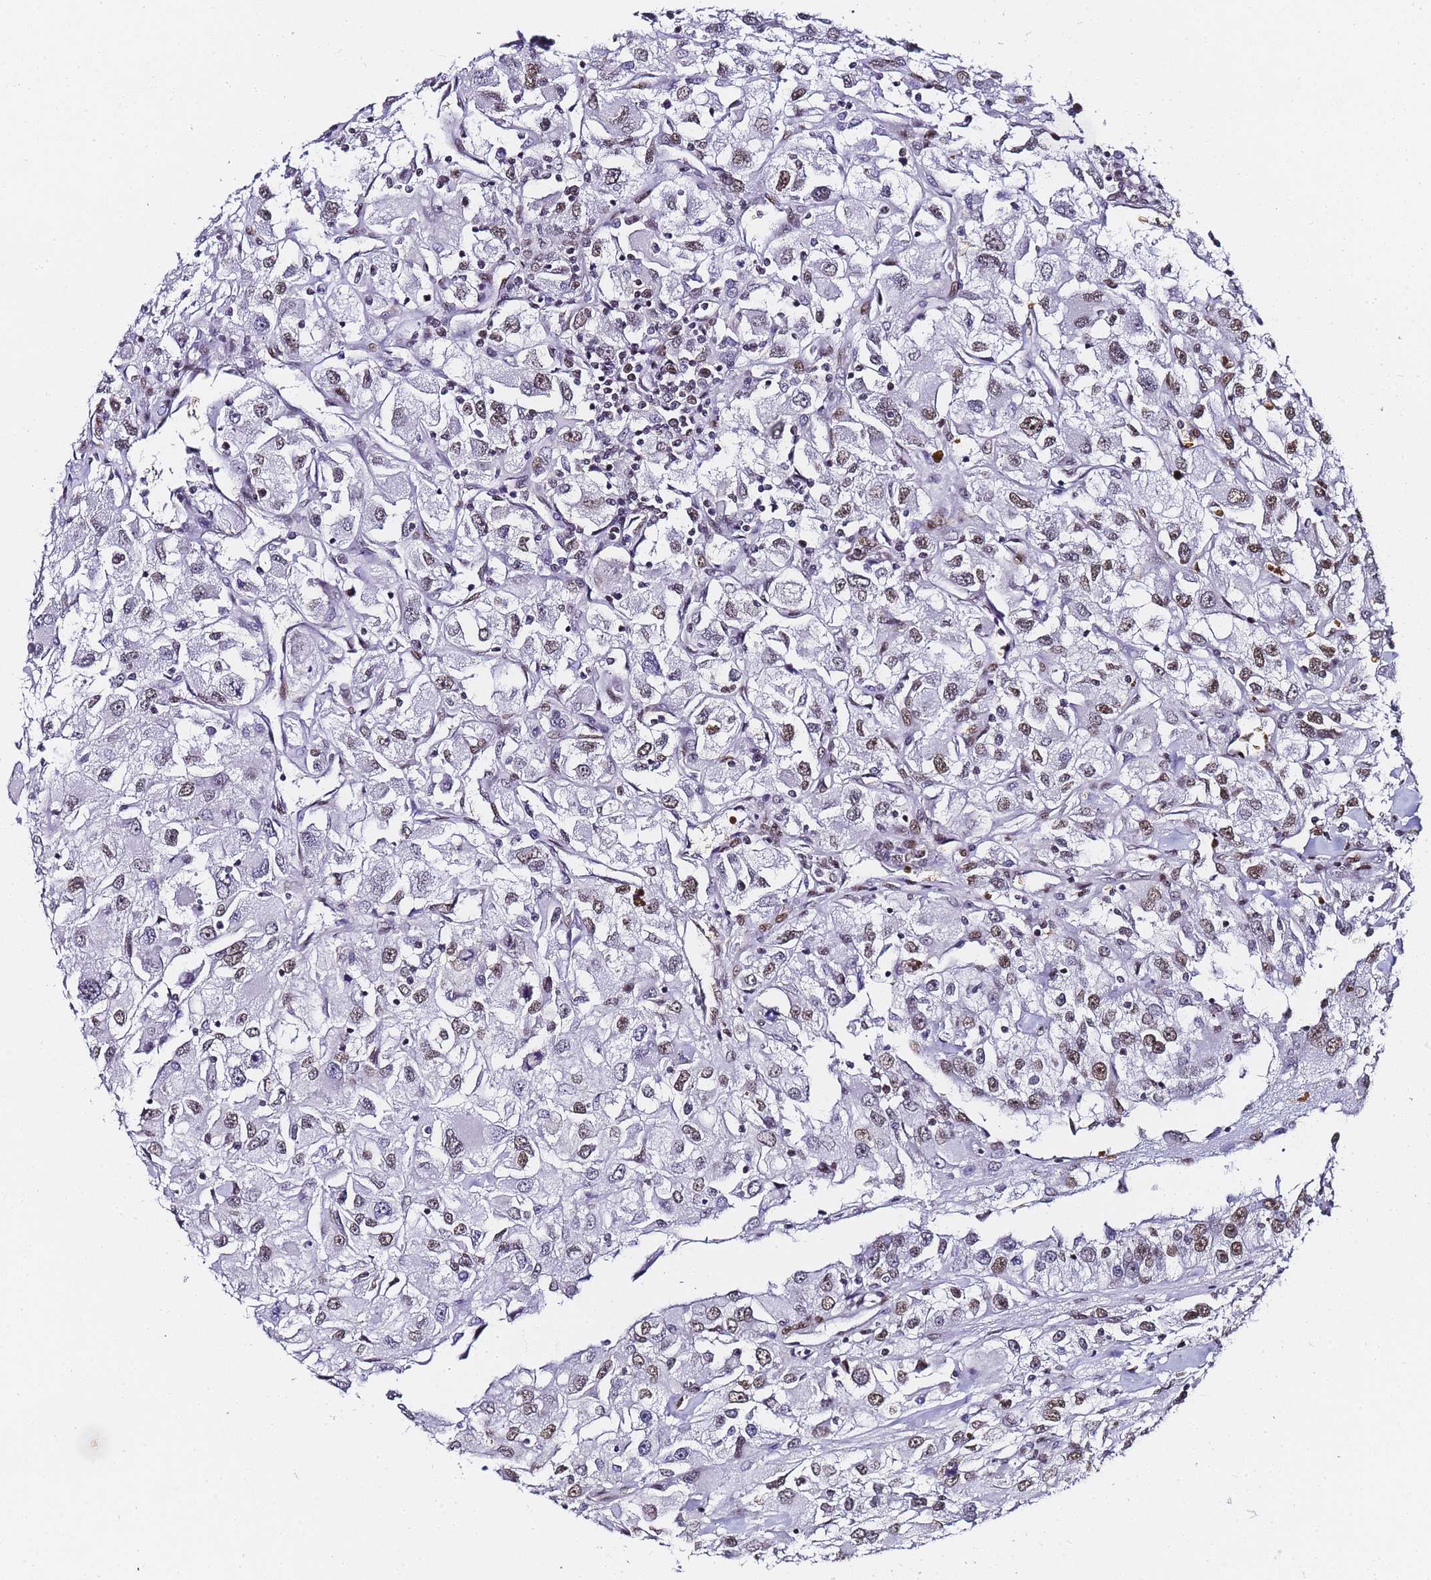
{"staining": {"intensity": "weak", "quantity": "25%-75%", "location": "nuclear"}, "tissue": "renal cancer", "cell_type": "Tumor cells", "image_type": "cancer", "snomed": [{"axis": "morphology", "description": "Adenocarcinoma, NOS"}, {"axis": "topography", "description": "Kidney"}], "caption": "Approximately 25%-75% of tumor cells in adenocarcinoma (renal) display weak nuclear protein expression as visualized by brown immunohistochemical staining.", "gene": "POLR1A", "patient": {"sex": "female", "age": 52}}